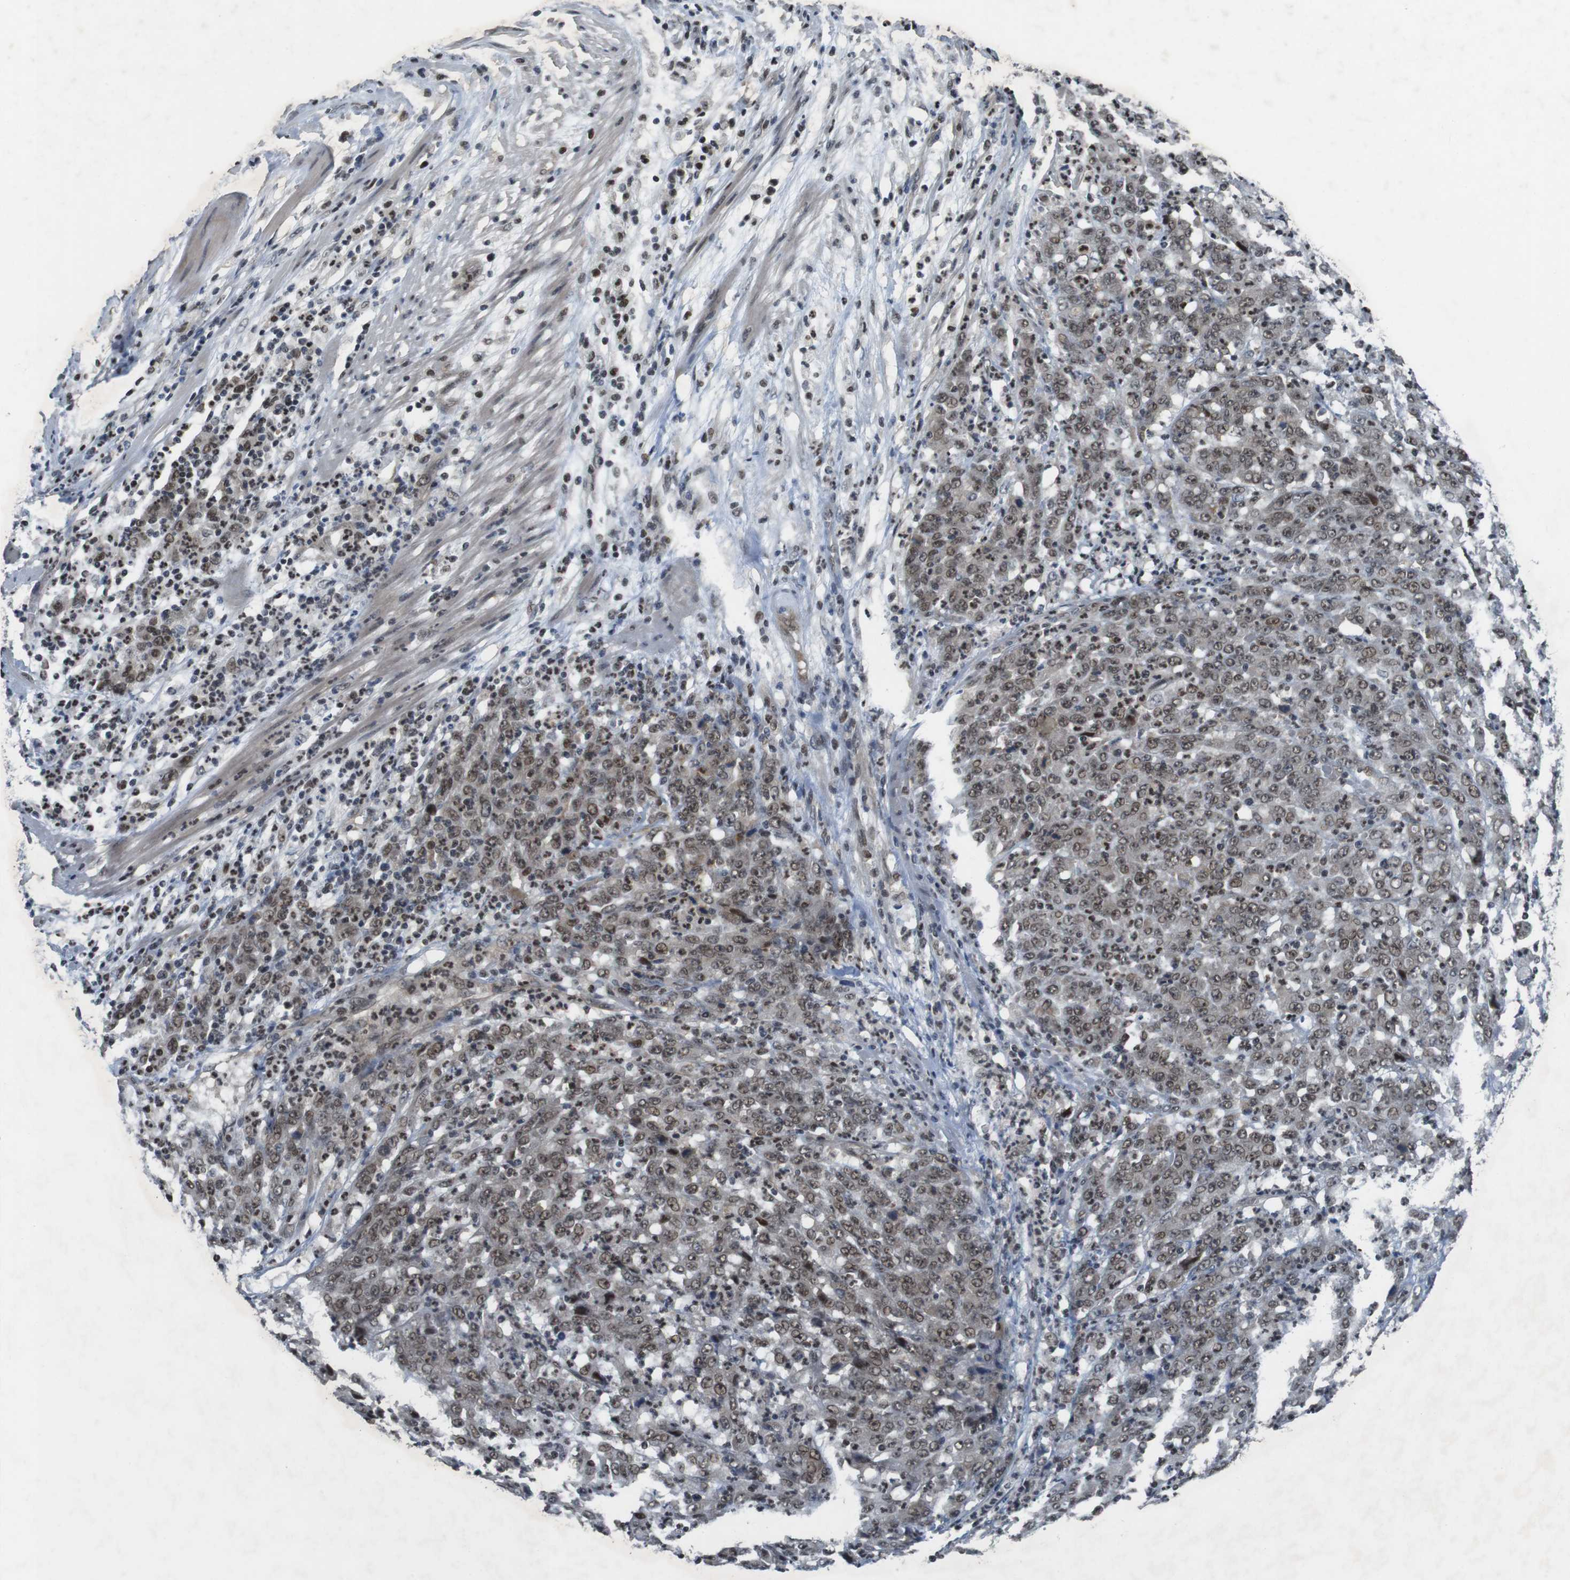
{"staining": {"intensity": "moderate", "quantity": ">75%", "location": "nuclear"}, "tissue": "stomach cancer", "cell_type": "Tumor cells", "image_type": "cancer", "snomed": [{"axis": "morphology", "description": "Adenocarcinoma, NOS"}, {"axis": "topography", "description": "Stomach, lower"}], "caption": "Approximately >75% of tumor cells in human stomach adenocarcinoma reveal moderate nuclear protein expression as visualized by brown immunohistochemical staining.", "gene": "MAPKAPK5", "patient": {"sex": "female", "age": 71}}